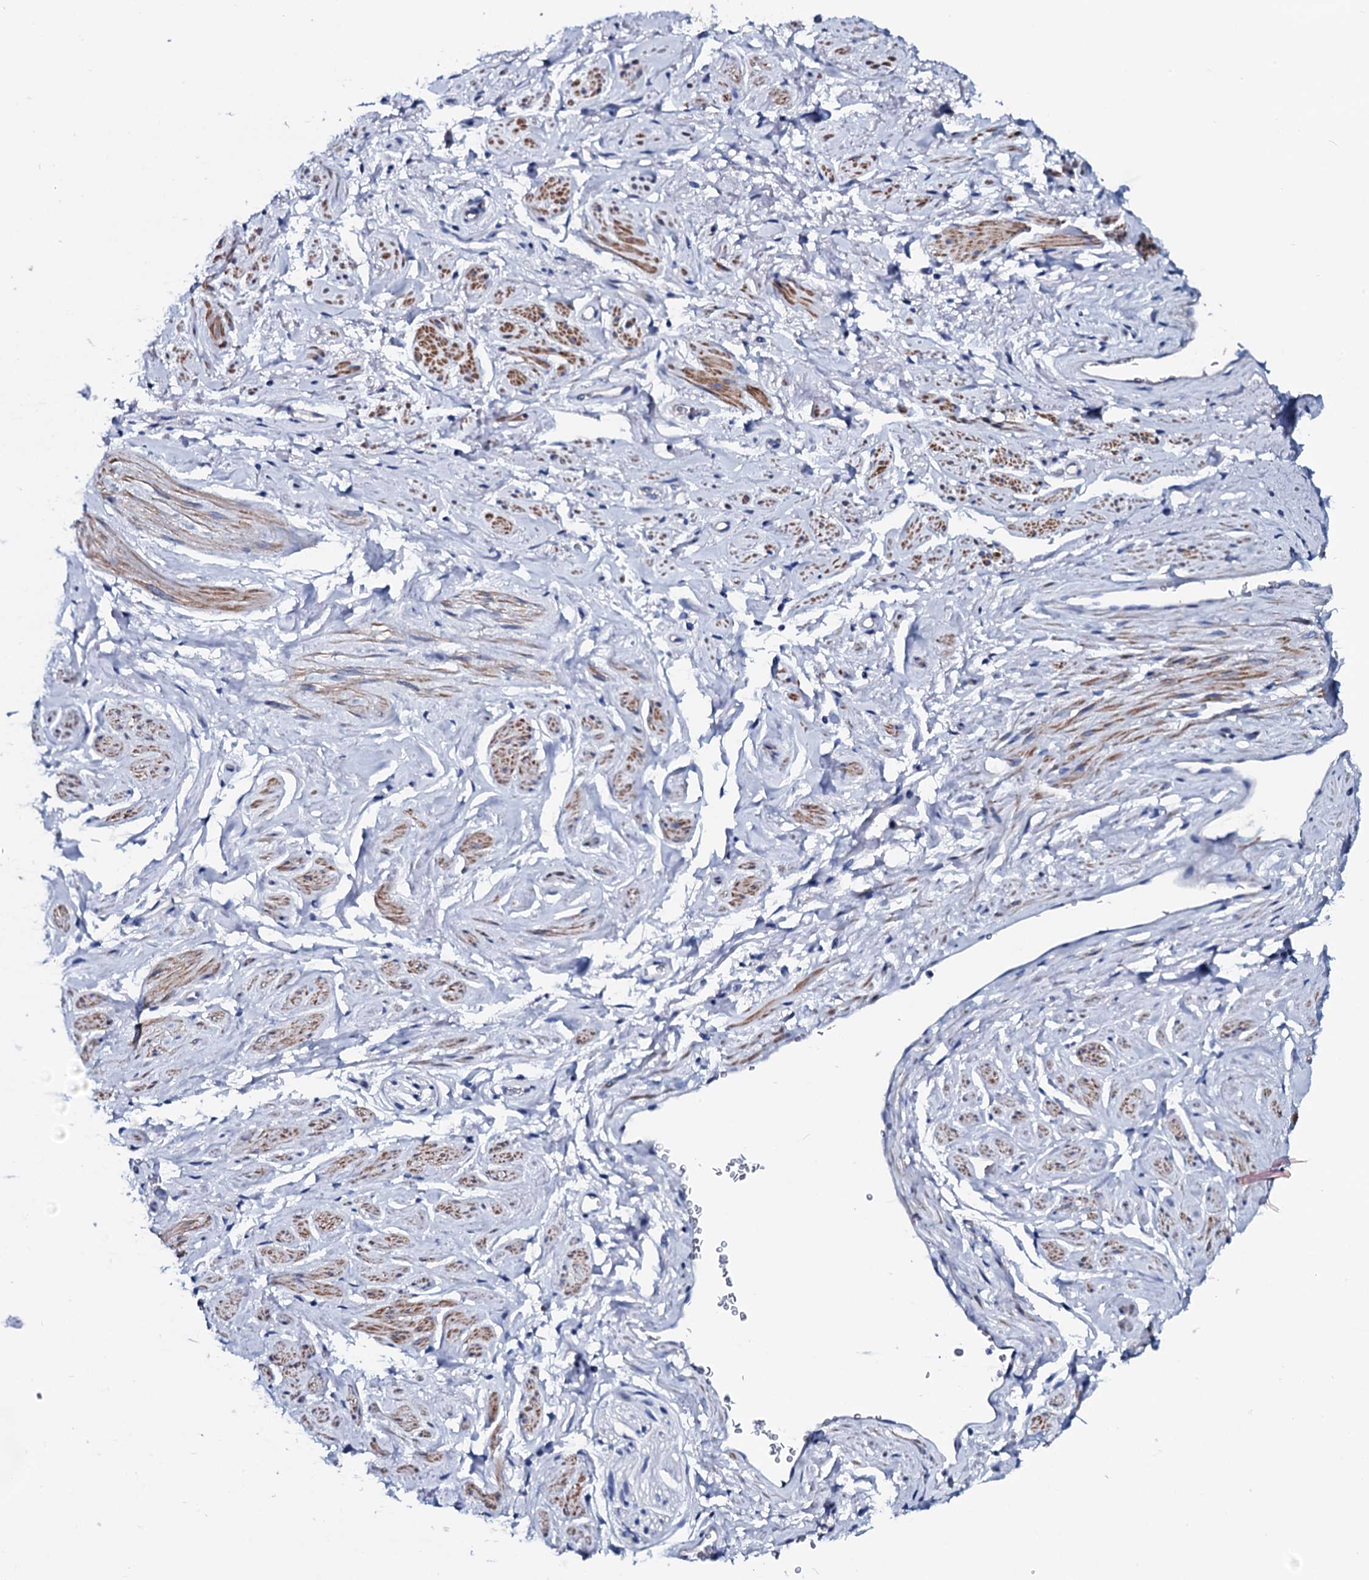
{"staining": {"intensity": "negative", "quantity": "none", "location": "none"}, "tissue": "adipose tissue", "cell_type": "Adipocytes", "image_type": "normal", "snomed": [{"axis": "morphology", "description": "Normal tissue, NOS"}, {"axis": "morphology", "description": "Adenocarcinoma, NOS"}, {"axis": "topography", "description": "Rectum"}, {"axis": "topography", "description": "Vagina"}, {"axis": "topography", "description": "Peripheral nerve tissue"}], "caption": "Image shows no protein staining in adipocytes of normal adipose tissue.", "gene": "GYS2", "patient": {"sex": "female", "age": 71}}